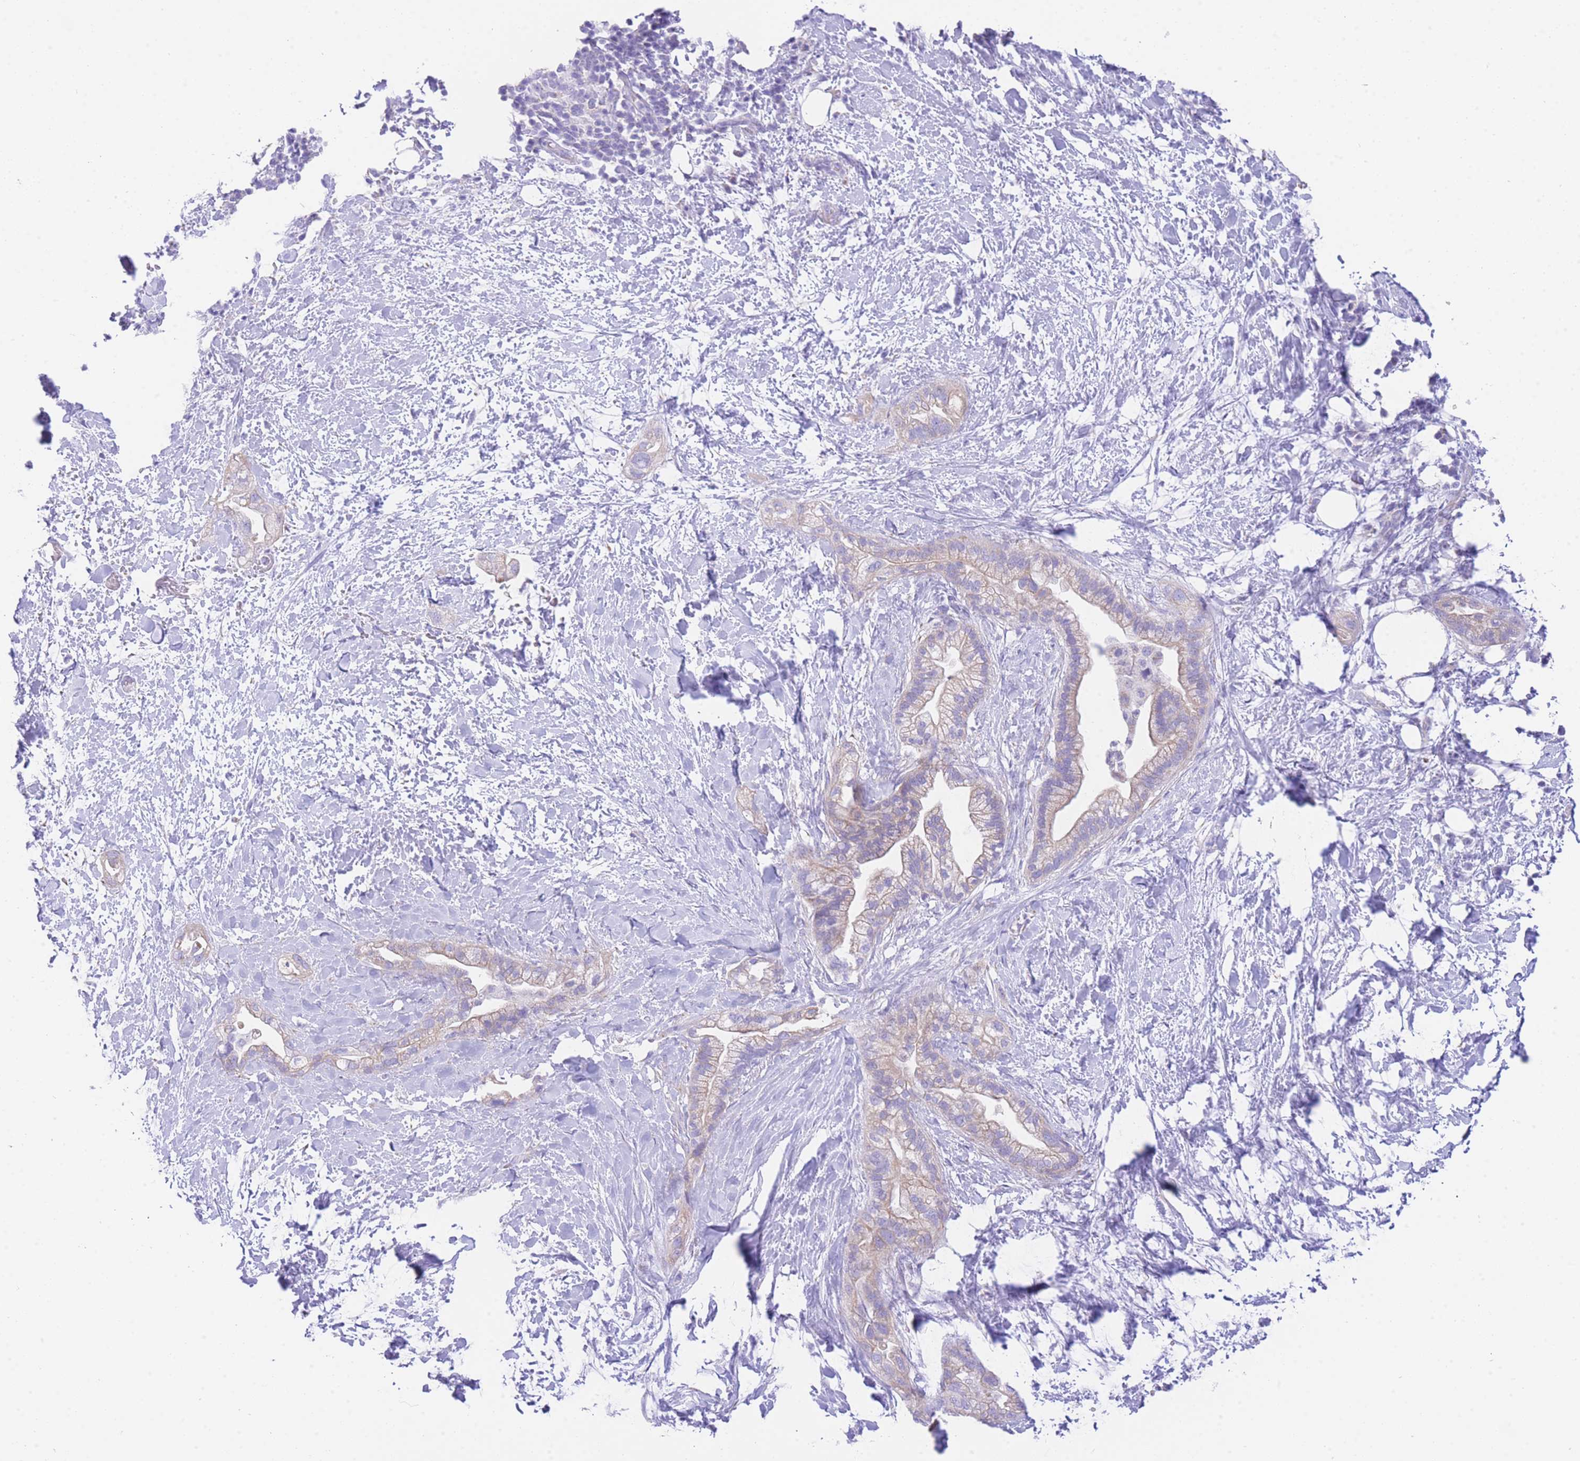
{"staining": {"intensity": "weak", "quantity": "25%-75%", "location": "cytoplasmic/membranous"}, "tissue": "pancreatic cancer", "cell_type": "Tumor cells", "image_type": "cancer", "snomed": [{"axis": "morphology", "description": "Adenocarcinoma, NOS"}, {"axis": "topography", "description": "Pancreas"}], "caption": "A high-resolution photomicrograph shows immunohistochemistry (IHC) staining of pancreatic cancer, which shows weak cytoplasmic/membranous positivity in about 25%-75% of tumor cells. (brown staining indicates protein expression, while blue staining denotes nuclei).", "gene": "ACSM4", "patient": {"sex": "male", "age": 44}}